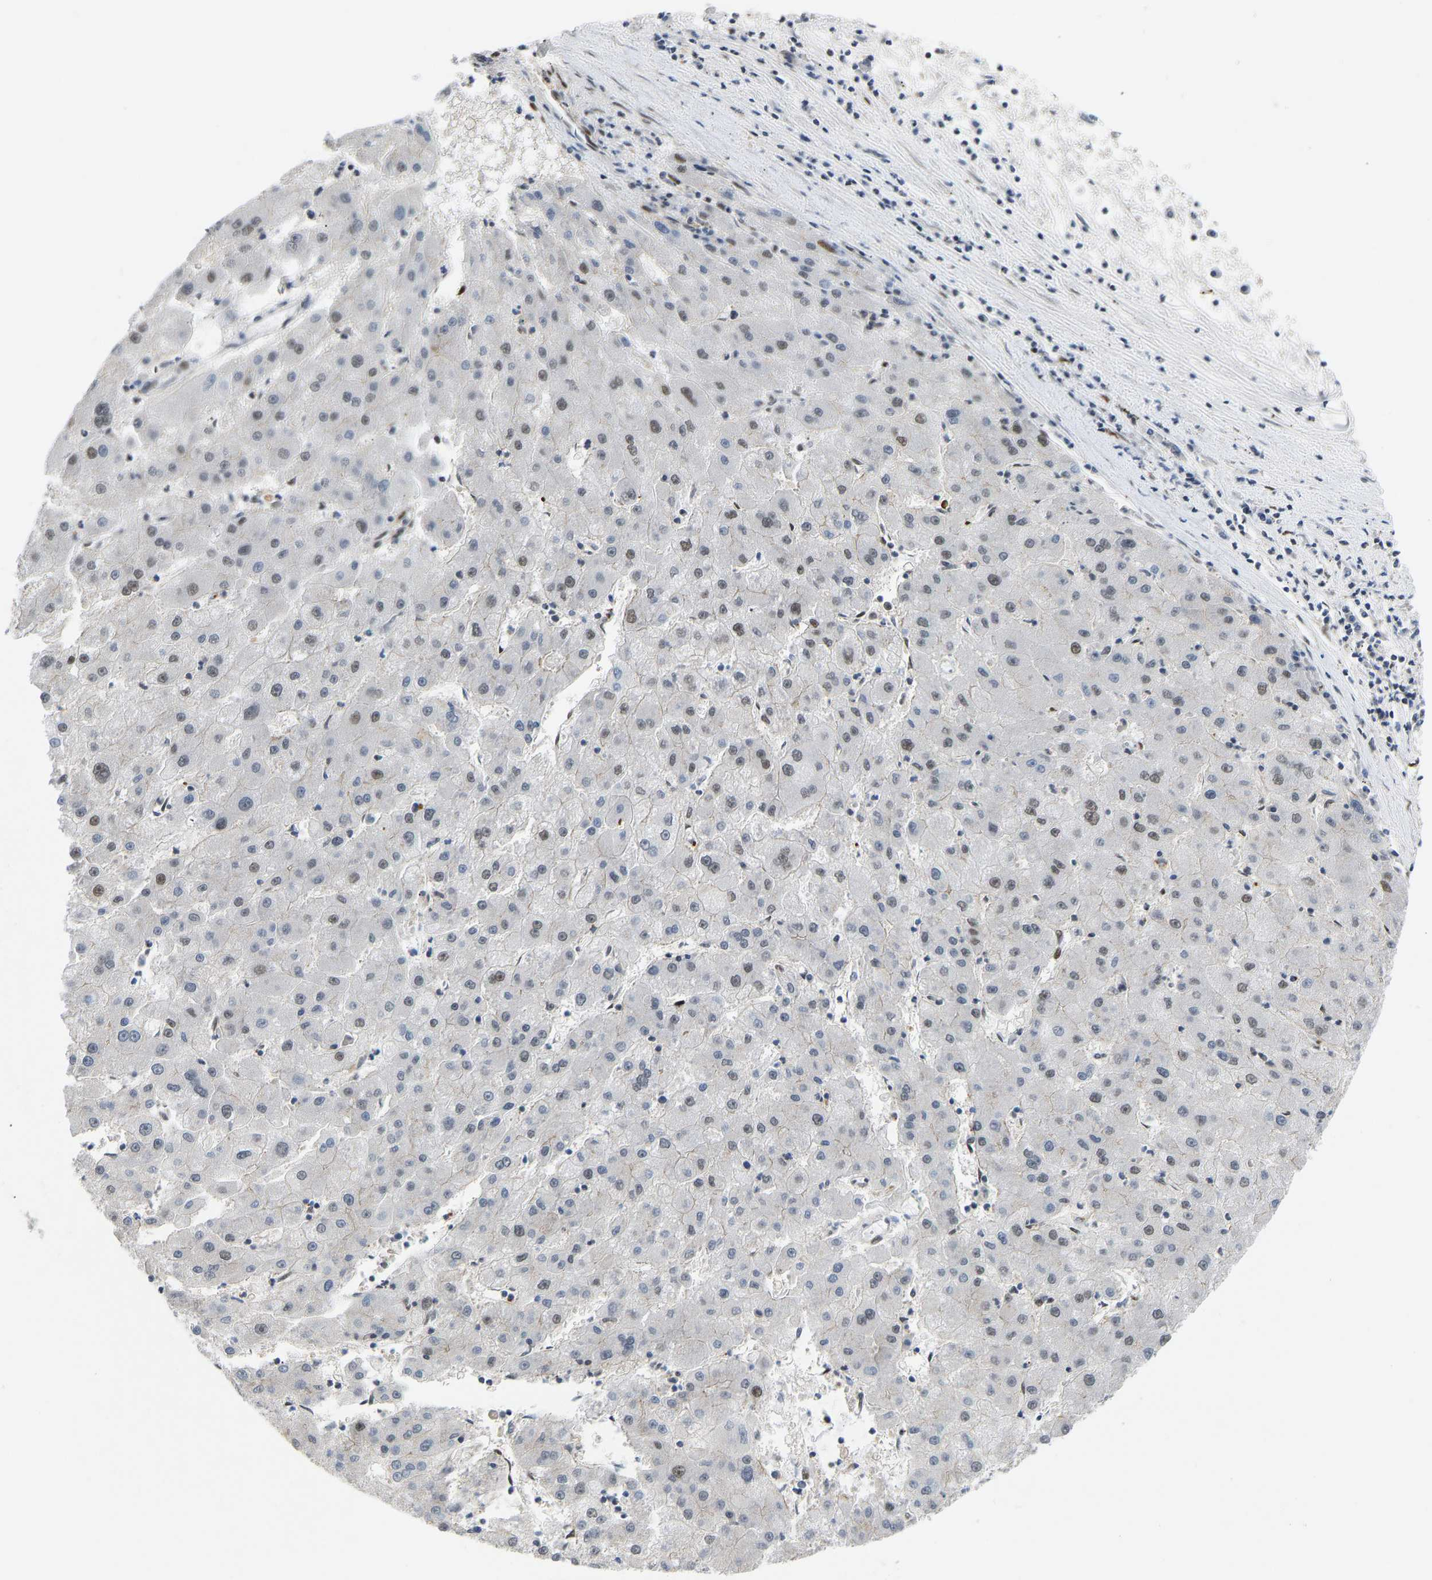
{"staining": {"intensity": "weak", "quantity": "<25%", "location": "nuclear"}, "tissue": "liver cancer", "cell_type": "Tumor cells", "image_type": "cancer", "snomed": [{"axis": "morphology", "description": "Carcinoma, Hepatocellular, NOS"}, {"axis": "topography", "description": "Liver"}], "caption": "This is an IHC micrograph of liver cancer. There is no positivity in tumor cells.", "gene": "FOXK1", "patient": {"sex": "male", "age": 72}}